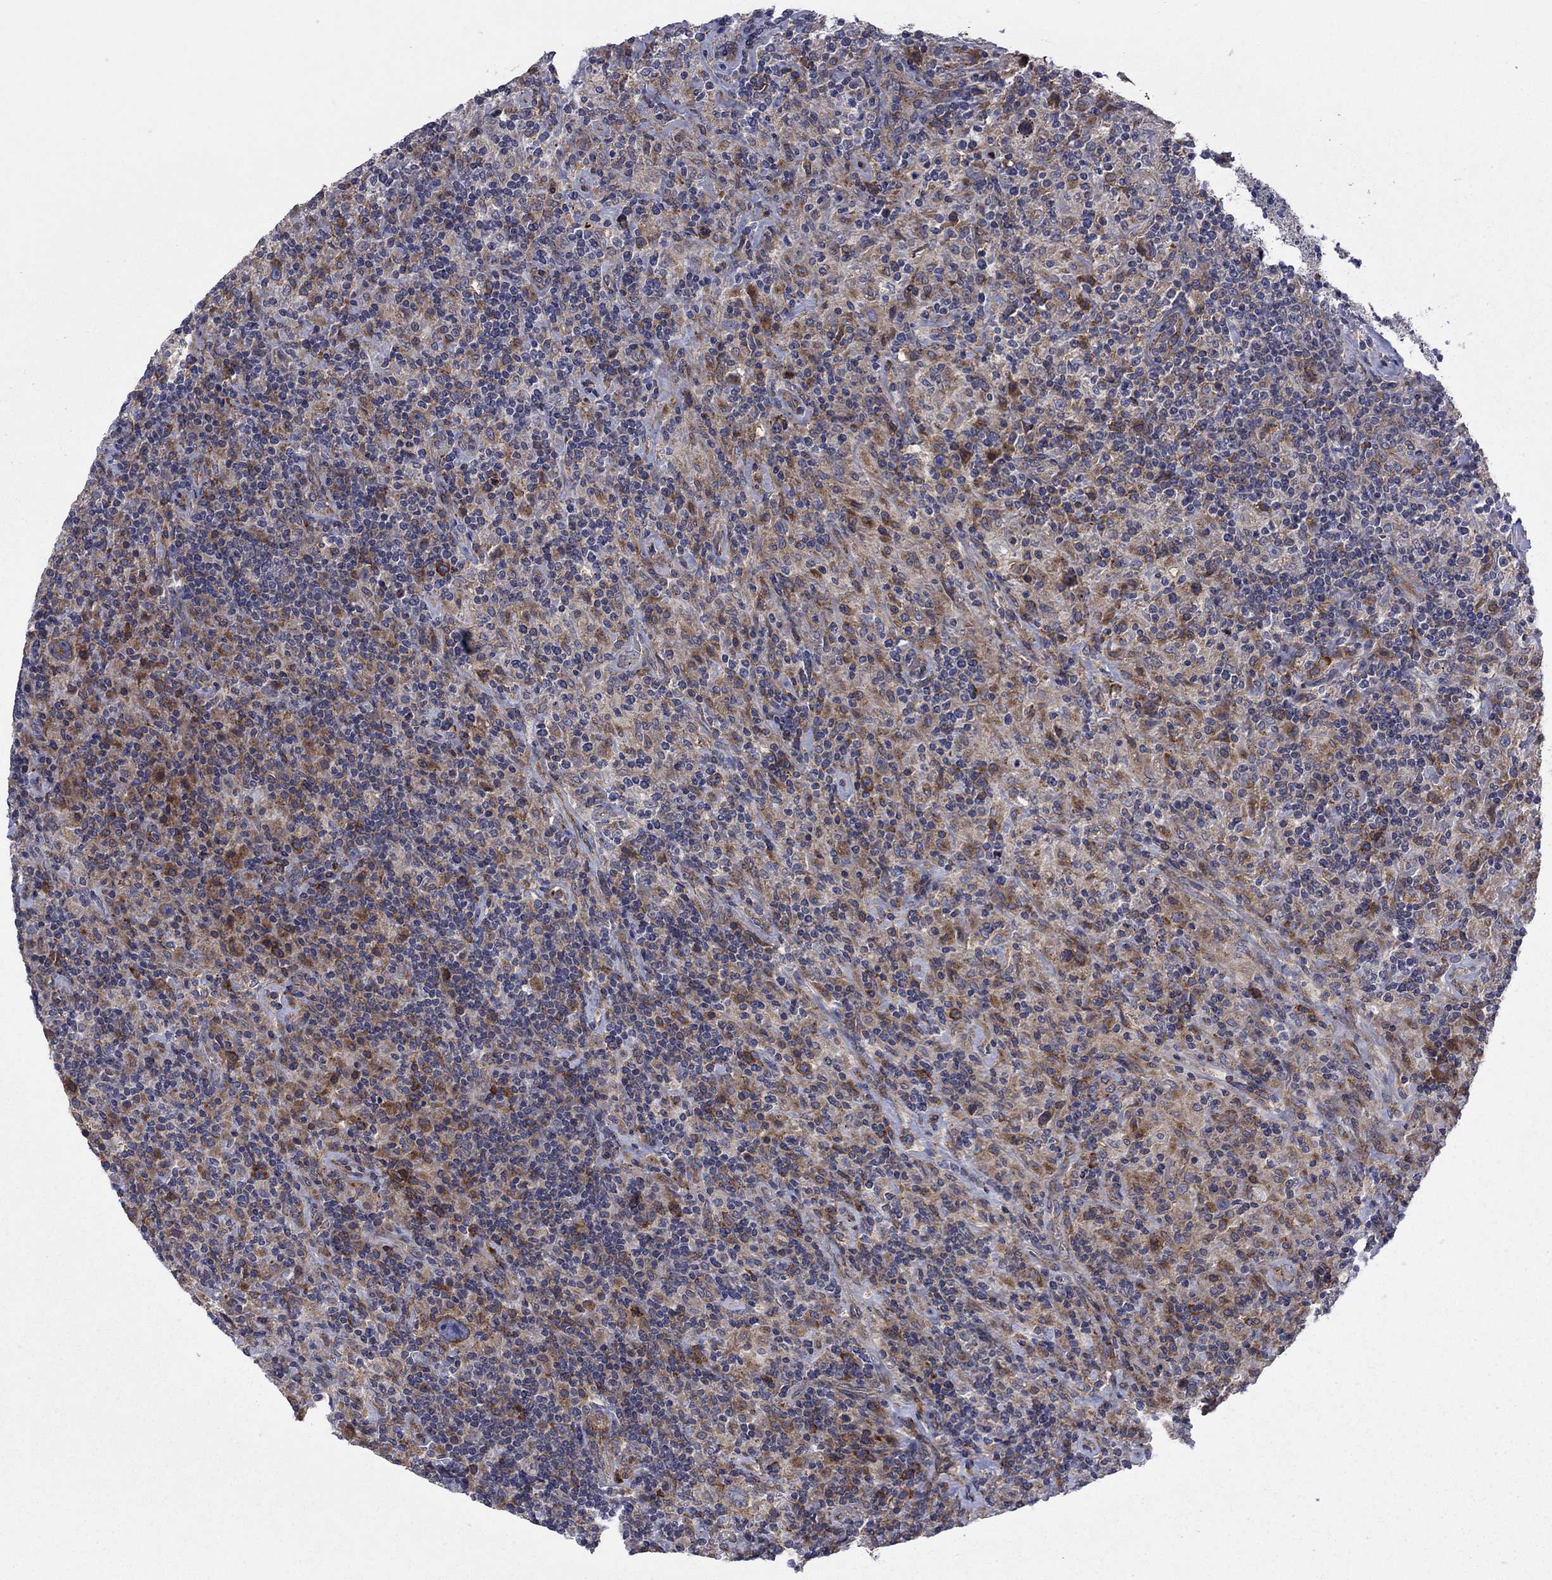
{"staining": {"intensity": "moderate", "quantity": "25%-75%", "location": "cytoplasmic/membranous"}, "tissue": "lymphoma", "cell_type": "Tumor cells", "image_type": "cancer", "snomed": [{"axis": "morphology", "description": "Hodgkin's disease, NOS"}, {"axis": "topography", "description": "Lymph node"}], "caption": "The immunohistochemical stain shows moderate cytoplasmic/membranous positivity in tumor cells of lymphoma tissue.", "gene": "GPR155", "patient": {"sex": "male", "age": 70}}